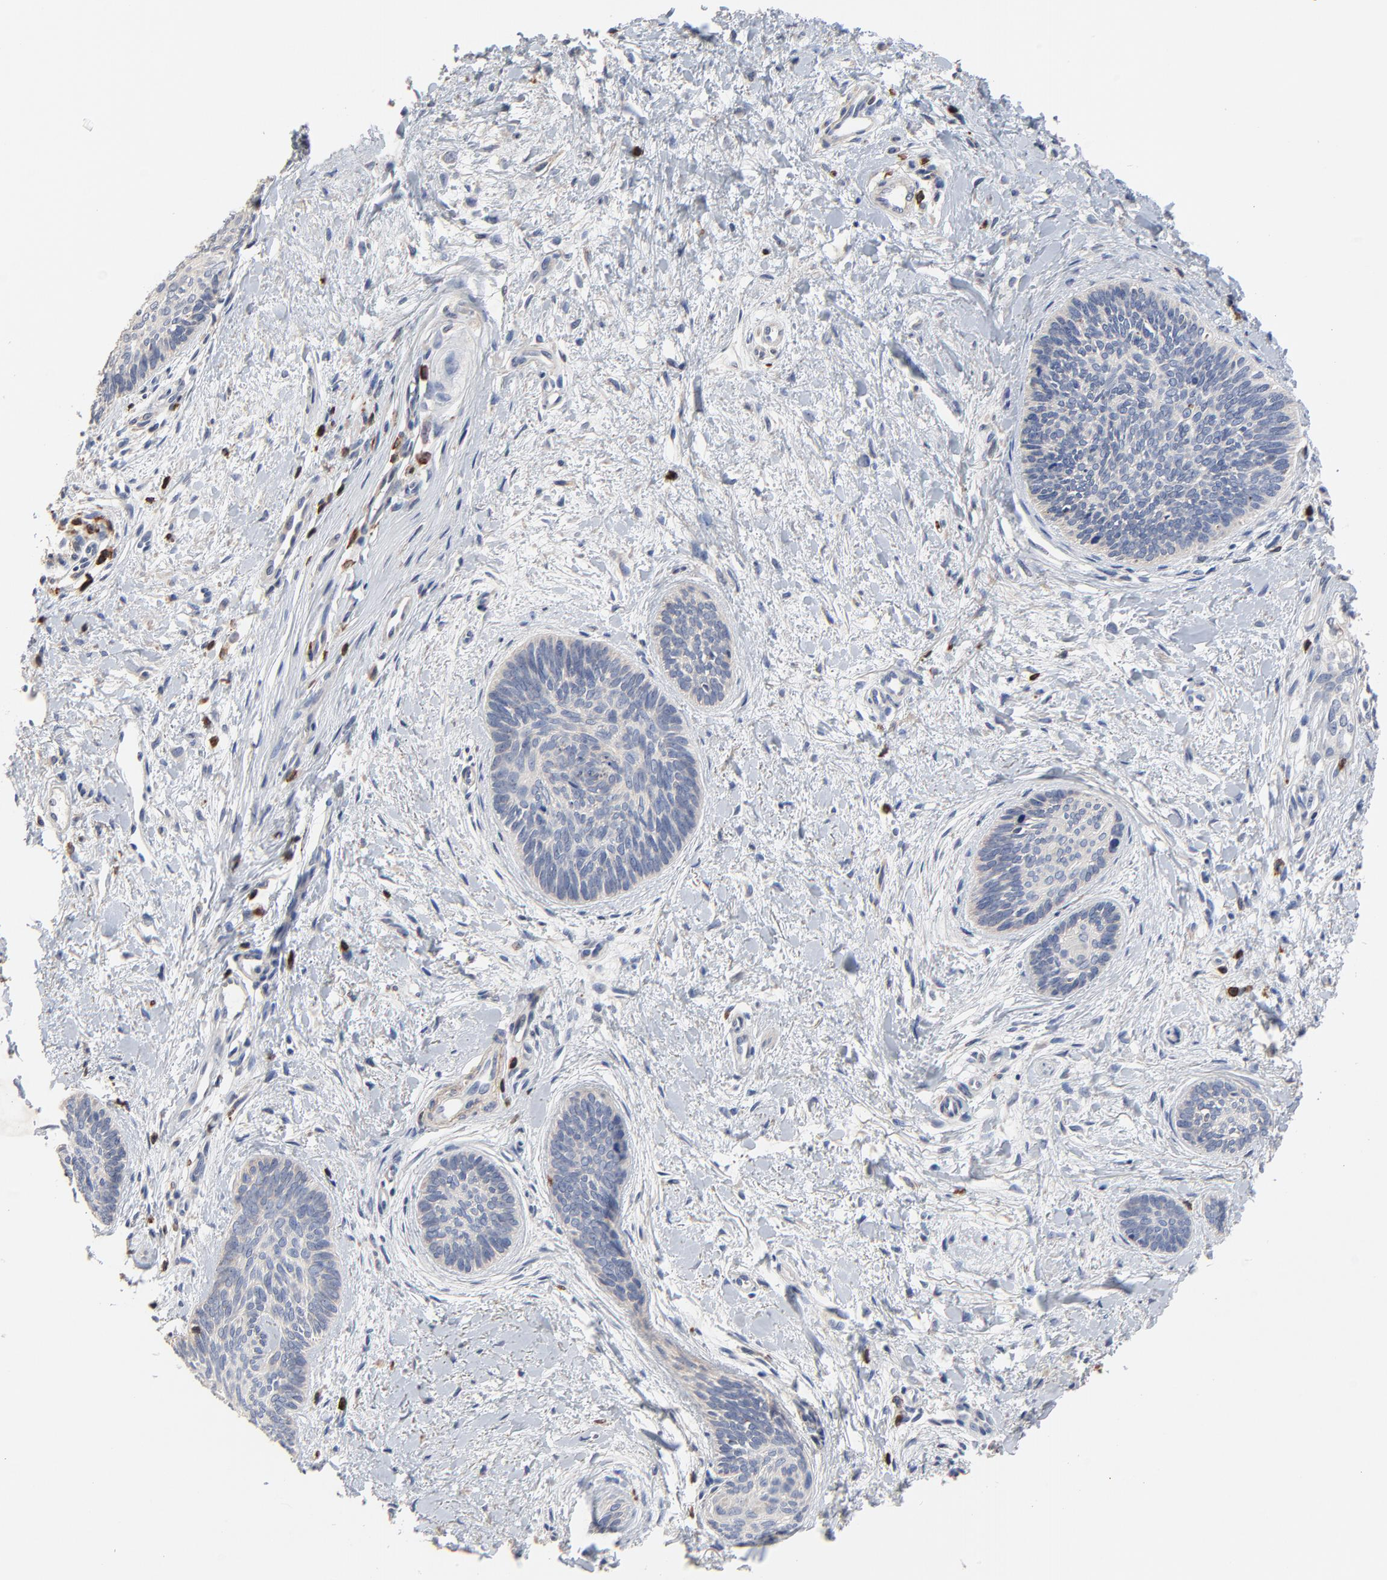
{"staining": {"intensity": "negative", "quantity": "none", "location": "none"}, "tissue": "skin cancer", "cell_type": "Tumor cells", "image_type": "cancer", "snomed": [{"axis": "morphology", "description": "Basal cell carcinoma"}, {"axis": "topography", "description": "Skin"}], "caption": "Immunohistochemistry of human basal cell carcinoma (skin) exhibits no expression in tumor cells.", "gene": "SKAP1", "patient": {"sex": "female", "age": 81}}